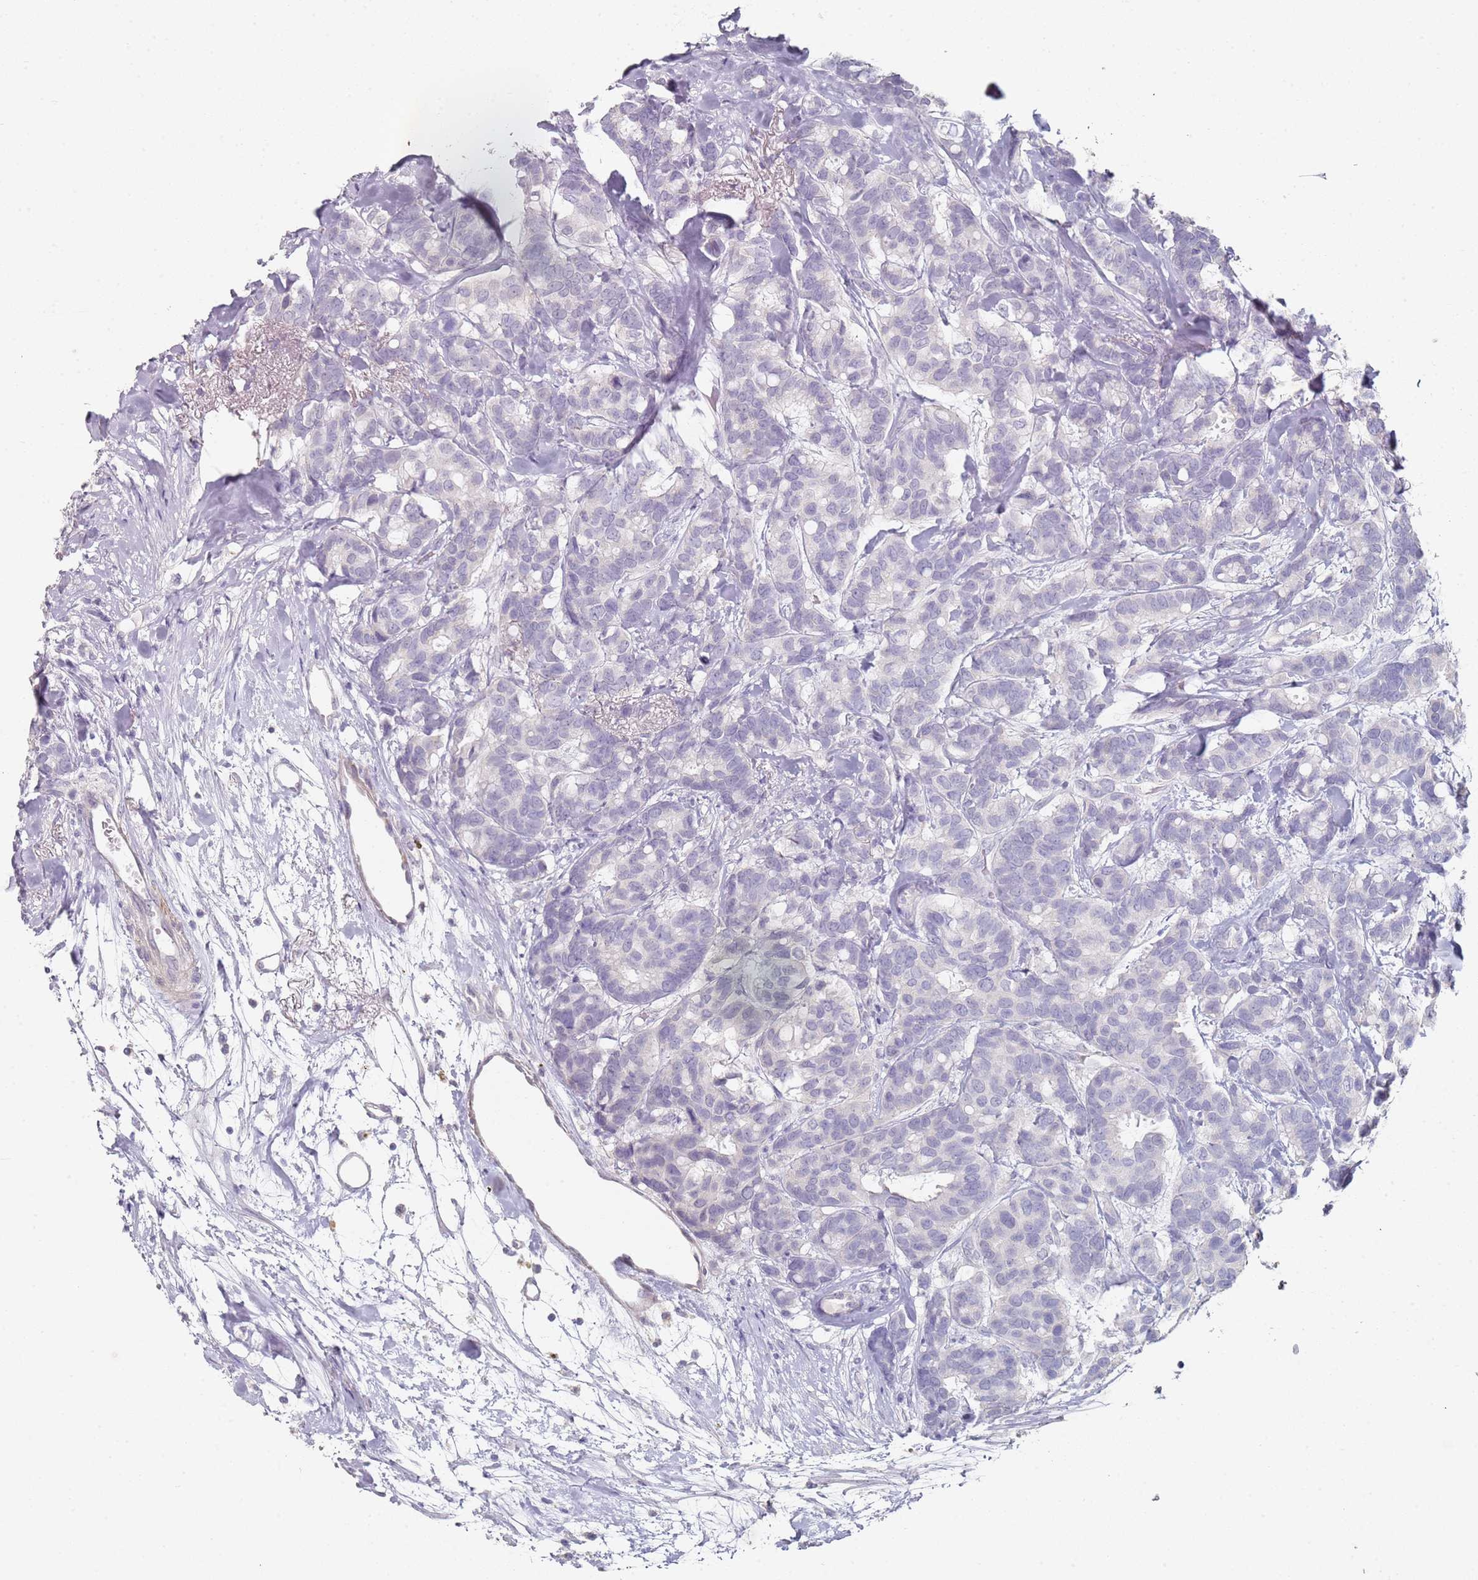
{"staining": {"intensity": "negative", "quantity": "none", "location": "none"}, "tissue": "breast cancer", "cell_type": "Tumor cells", "image_type": "cancer", "snomed": [{"axis": "morphology", "description": "Duct carcinoma"}, {"axis": "topography", "description": "Breast"}], "caption": "Protein analysis of breast invasive ductal carcinoma shows no significant positivity in tumor cells.", "gene": "DNAH11", "patient": {"sex": "female", "age": 87}}